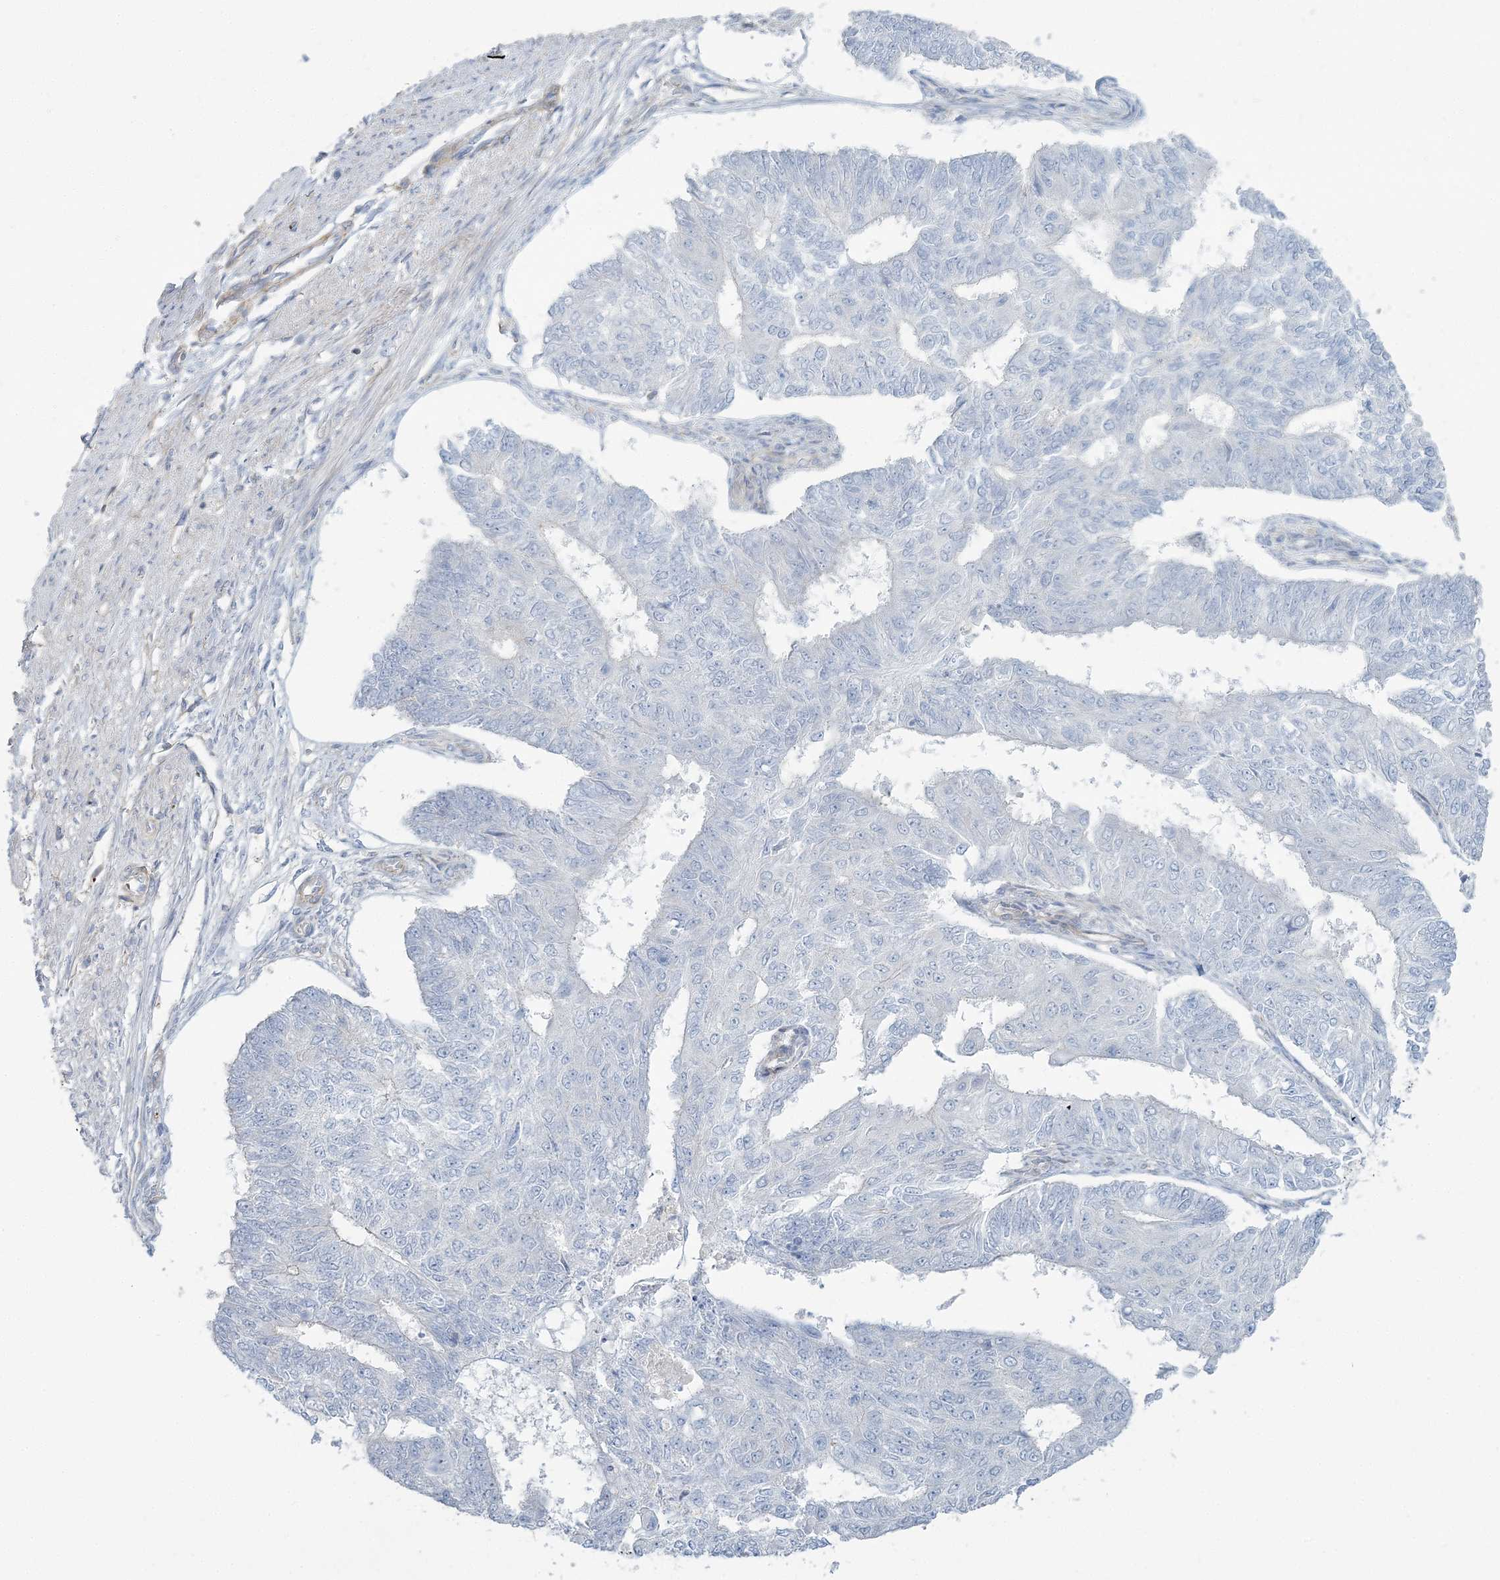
{"staining": {"intensity": "negative", "quantity": "none", "location": "none"}, "tissue": "endometrial cancer", "cell_type": "Tumor cells", "image_type": "cancer", "snomed": [{"axis": "morphology", "description": "Adenocarcinoma, NOS"}, {"axis": "topography", "description": "Endometrium"}], "caption": "Endometrial adenocarcinoma was stained to show a protein in brown. There is no significant expression in tumor cells.", "gene": "CUEDC2", "patient": {"sex": "female", "age": 32}}